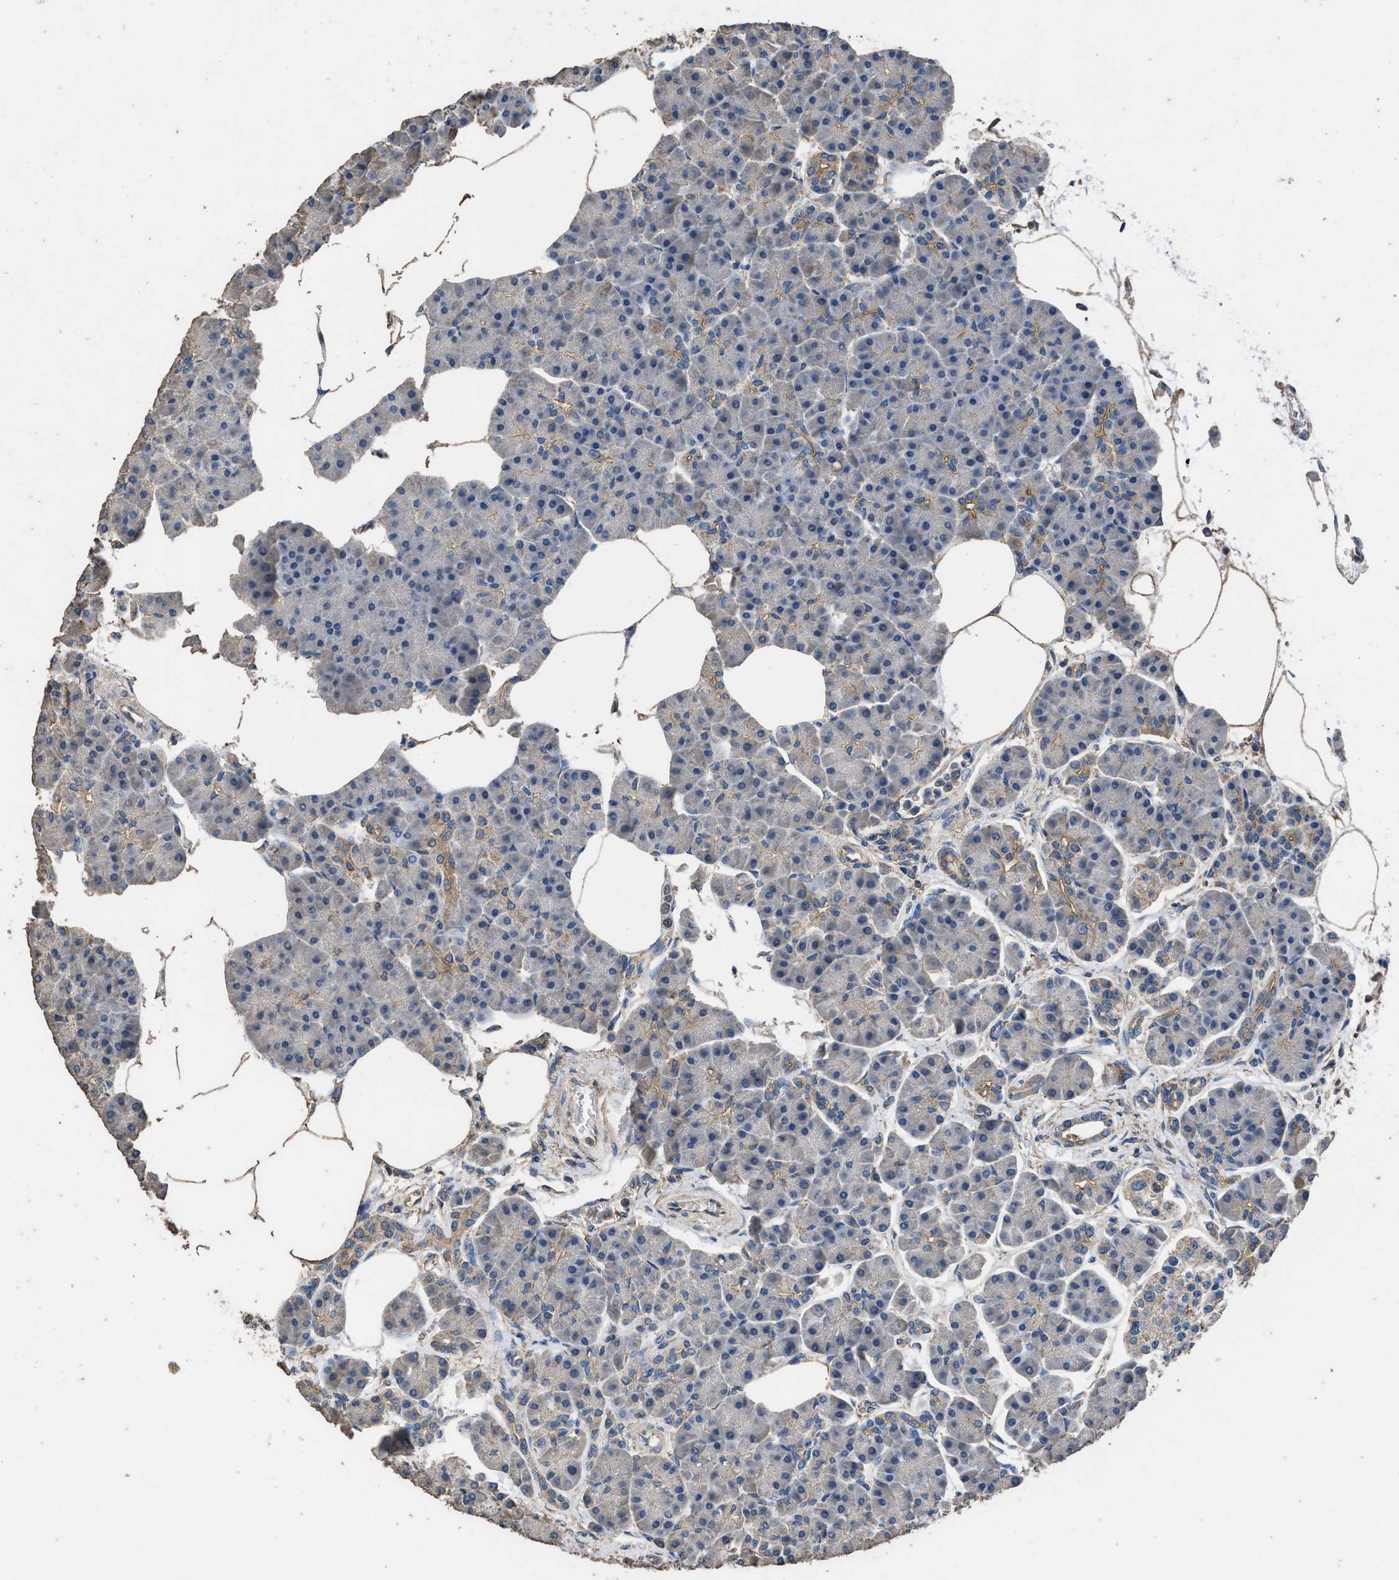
{"staining": {"intensity": "weak", "quantity": "<25%", "location": "cytoplasmic/membranous"}, "tissue": "pancreas", "cell_type": "Exocrine glandular cells", "image_type": "normal", "snomed": [{"axis": "morphology", "description": "Normal tissue, NOS"}, {"axis": "topography", "description": "Pancreas"}], "caption": "Immunohistochemical staining of benign human pancreas displays no significant positivity in exocrine glandular cells.", "gene": "ITSN1", "patient": {"sex": "female", "age": 70}}